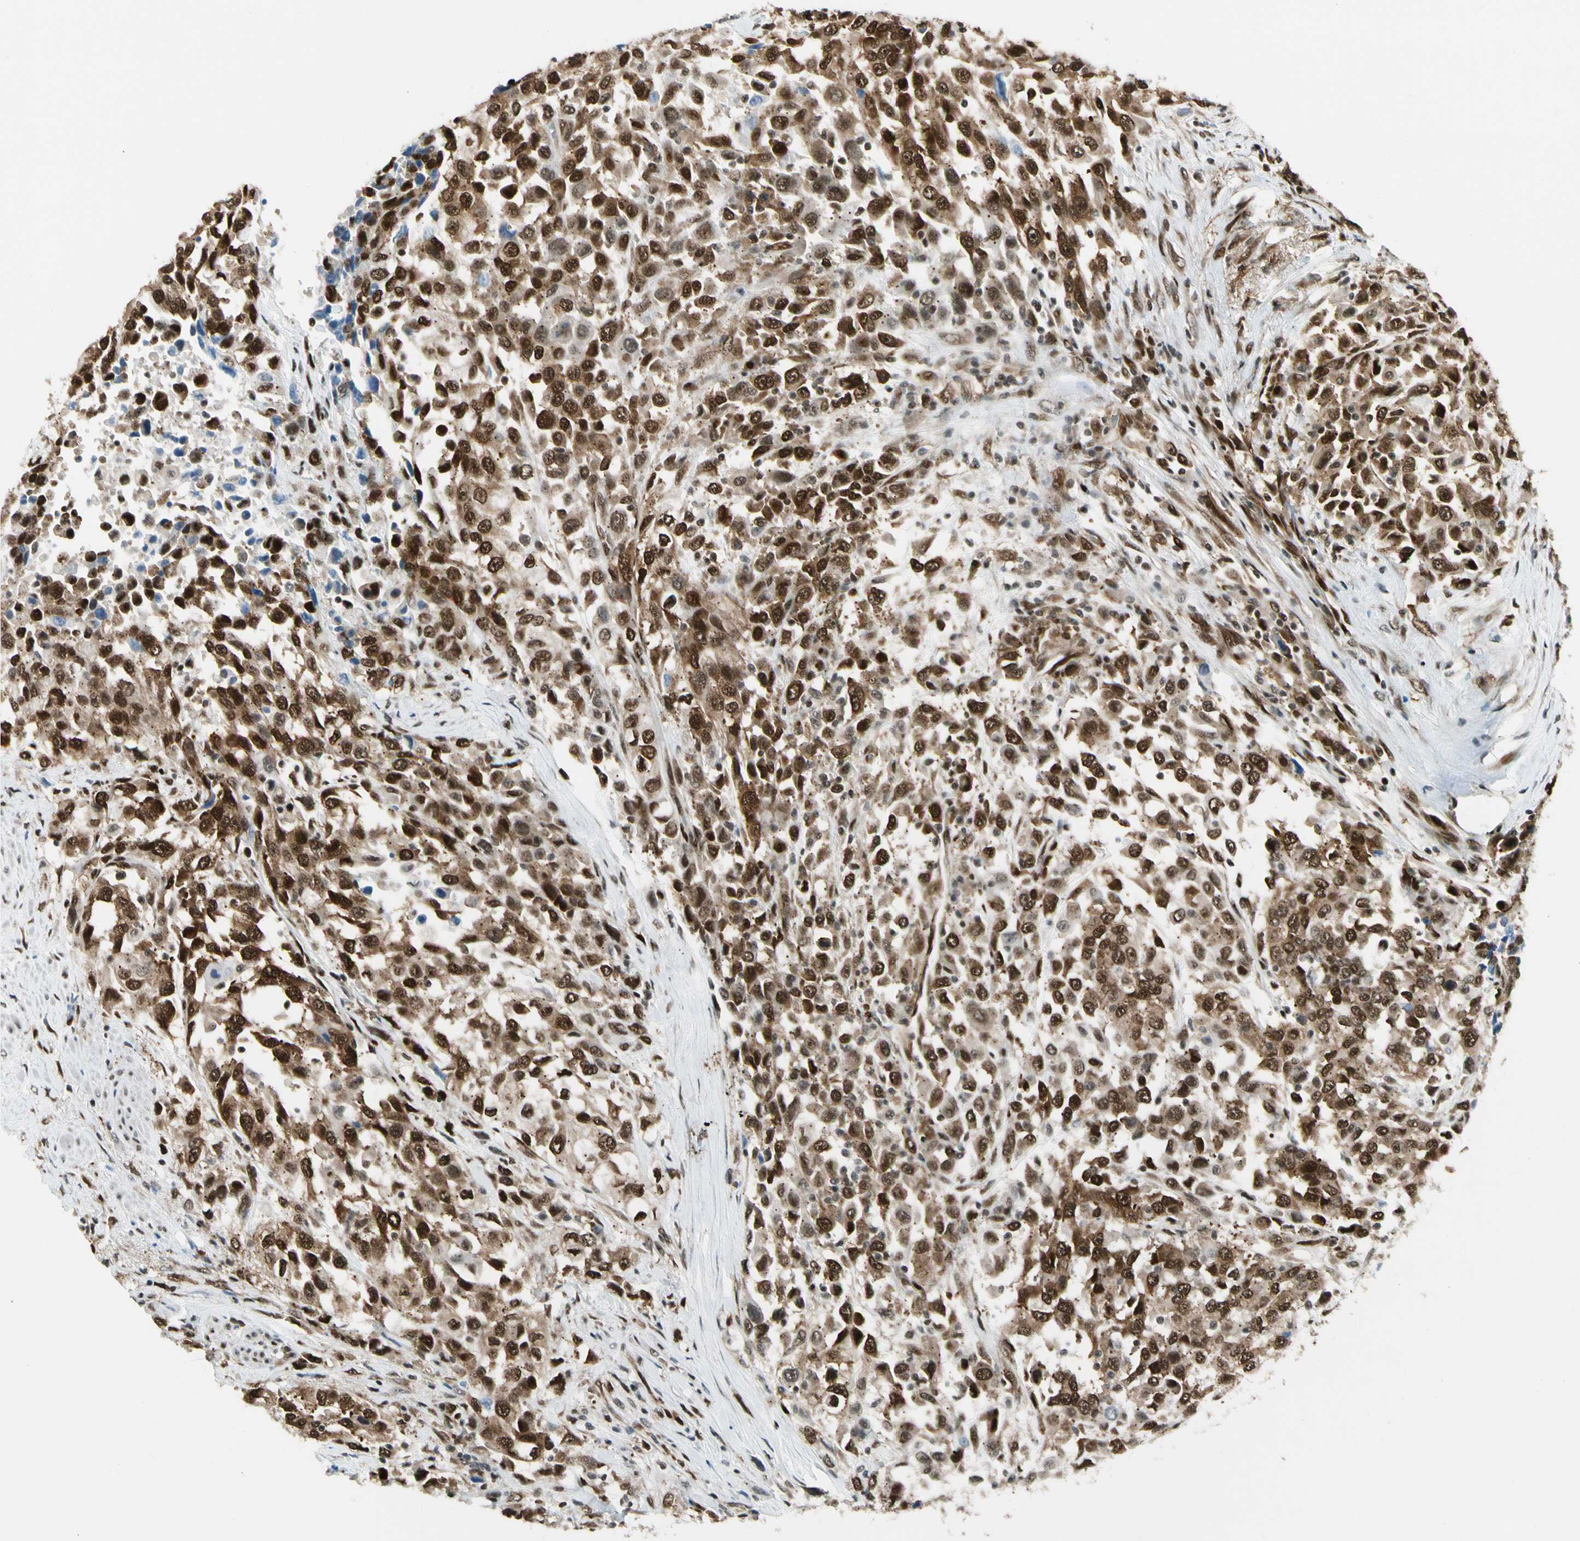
{"staining": {"intensity": "strong", "quantity": ">75%", "location": "cytoplasmic/membranous,nuclear"}, "tissue": "urothelial cancer", "cell_type": "Tumor cells", "image_type": "cancer", "snomed": [{"axis": "morphology", "description": "Urothelial carcinoma, High grade"}, {"axis": "topography", "description": "Urinary bladder"}], "caption": "Urothelial carcinoma (high-grade) tissue demonstrates strong cytoplasmic/membranous and nuclear positivity in approximately >75% of tumor cells", "gene": "FUS", "patient": {"sex": "female", "age": 80}}